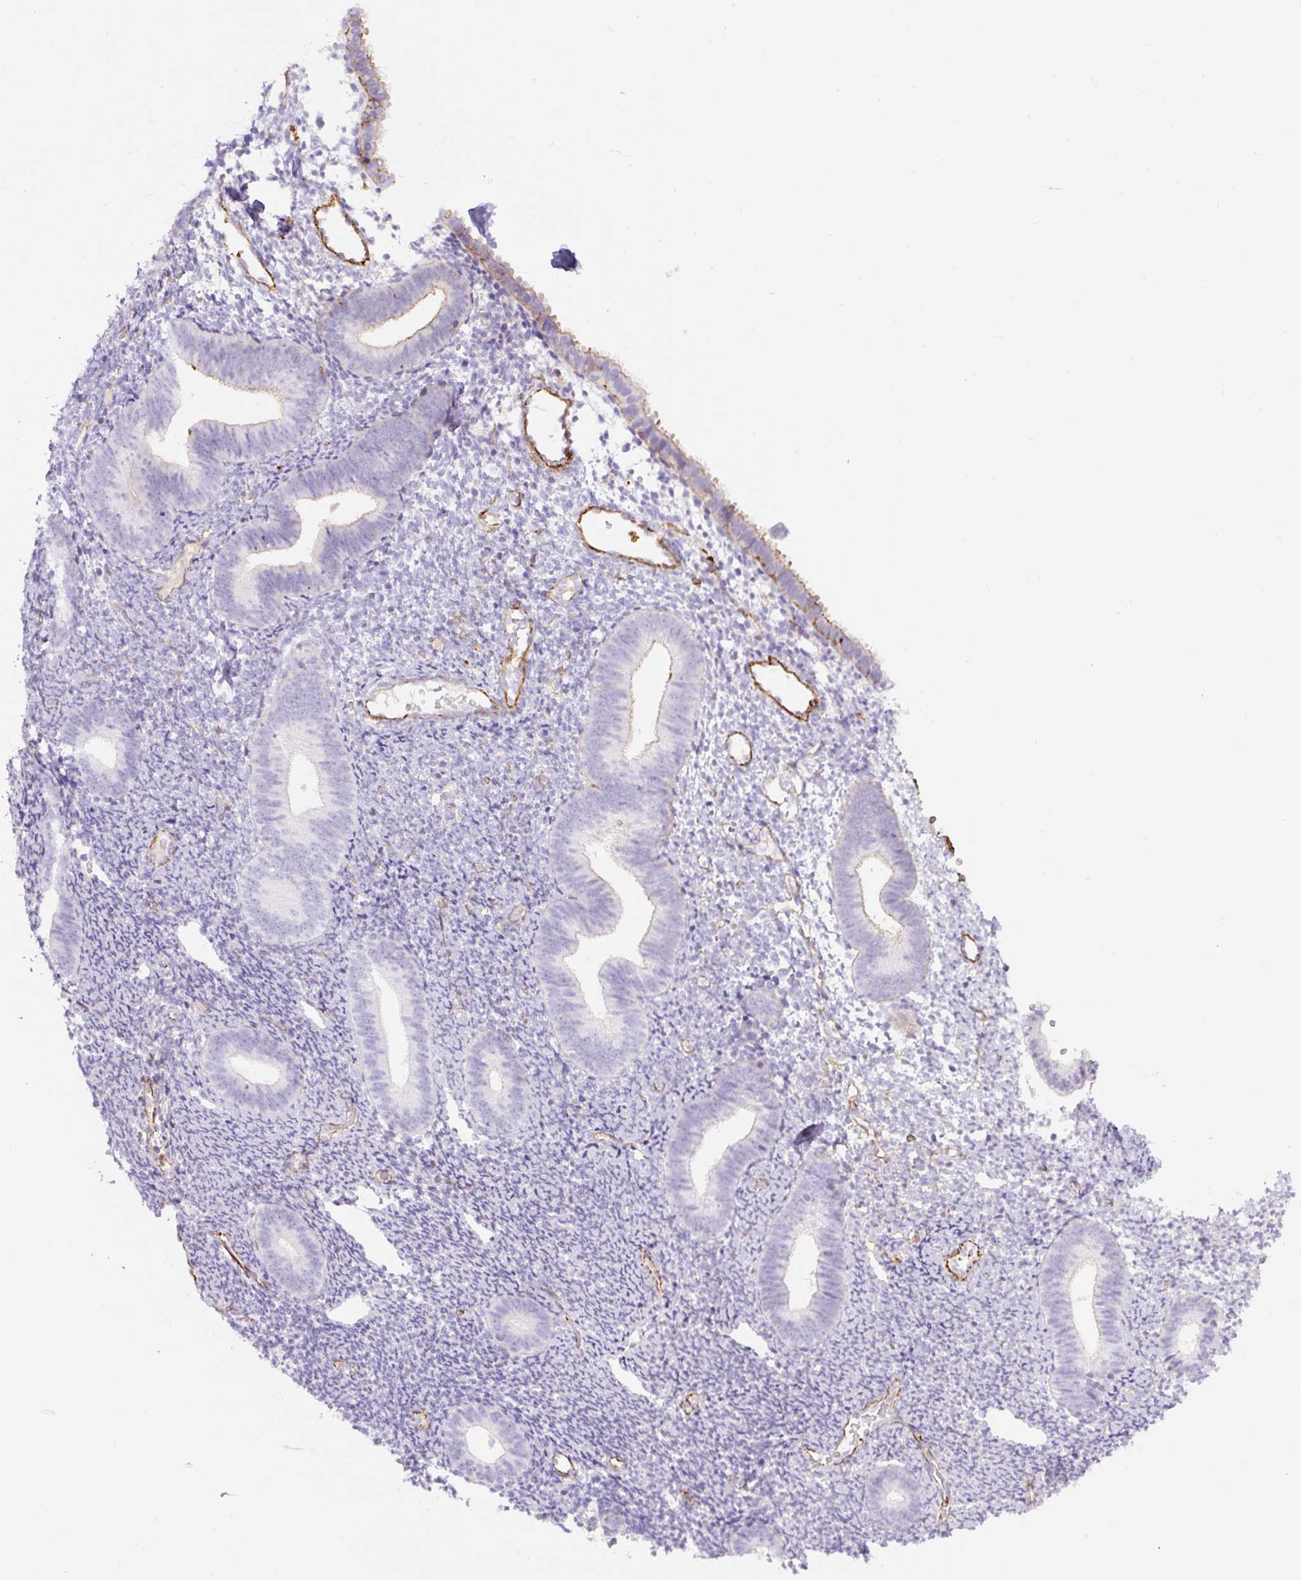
{"staining": {"intensity": "negative", "quantity": "none", "location": "none"}, "tissue": "endometrium", "cell_type": "Cells in endometrial stroma", "image_type": "normal", "snomed": [{"axis": "morphology", "description": "Normal tissue, NOS"}, {"axis": "topography", "description": "Endometrium"}], "caption": "This is an IHC micrograph of normal human endometrium. There is no expression in cells in endometrial stroma.", "gene": "B3GALT5", "patient": {"sex": "female", "age": 39}}